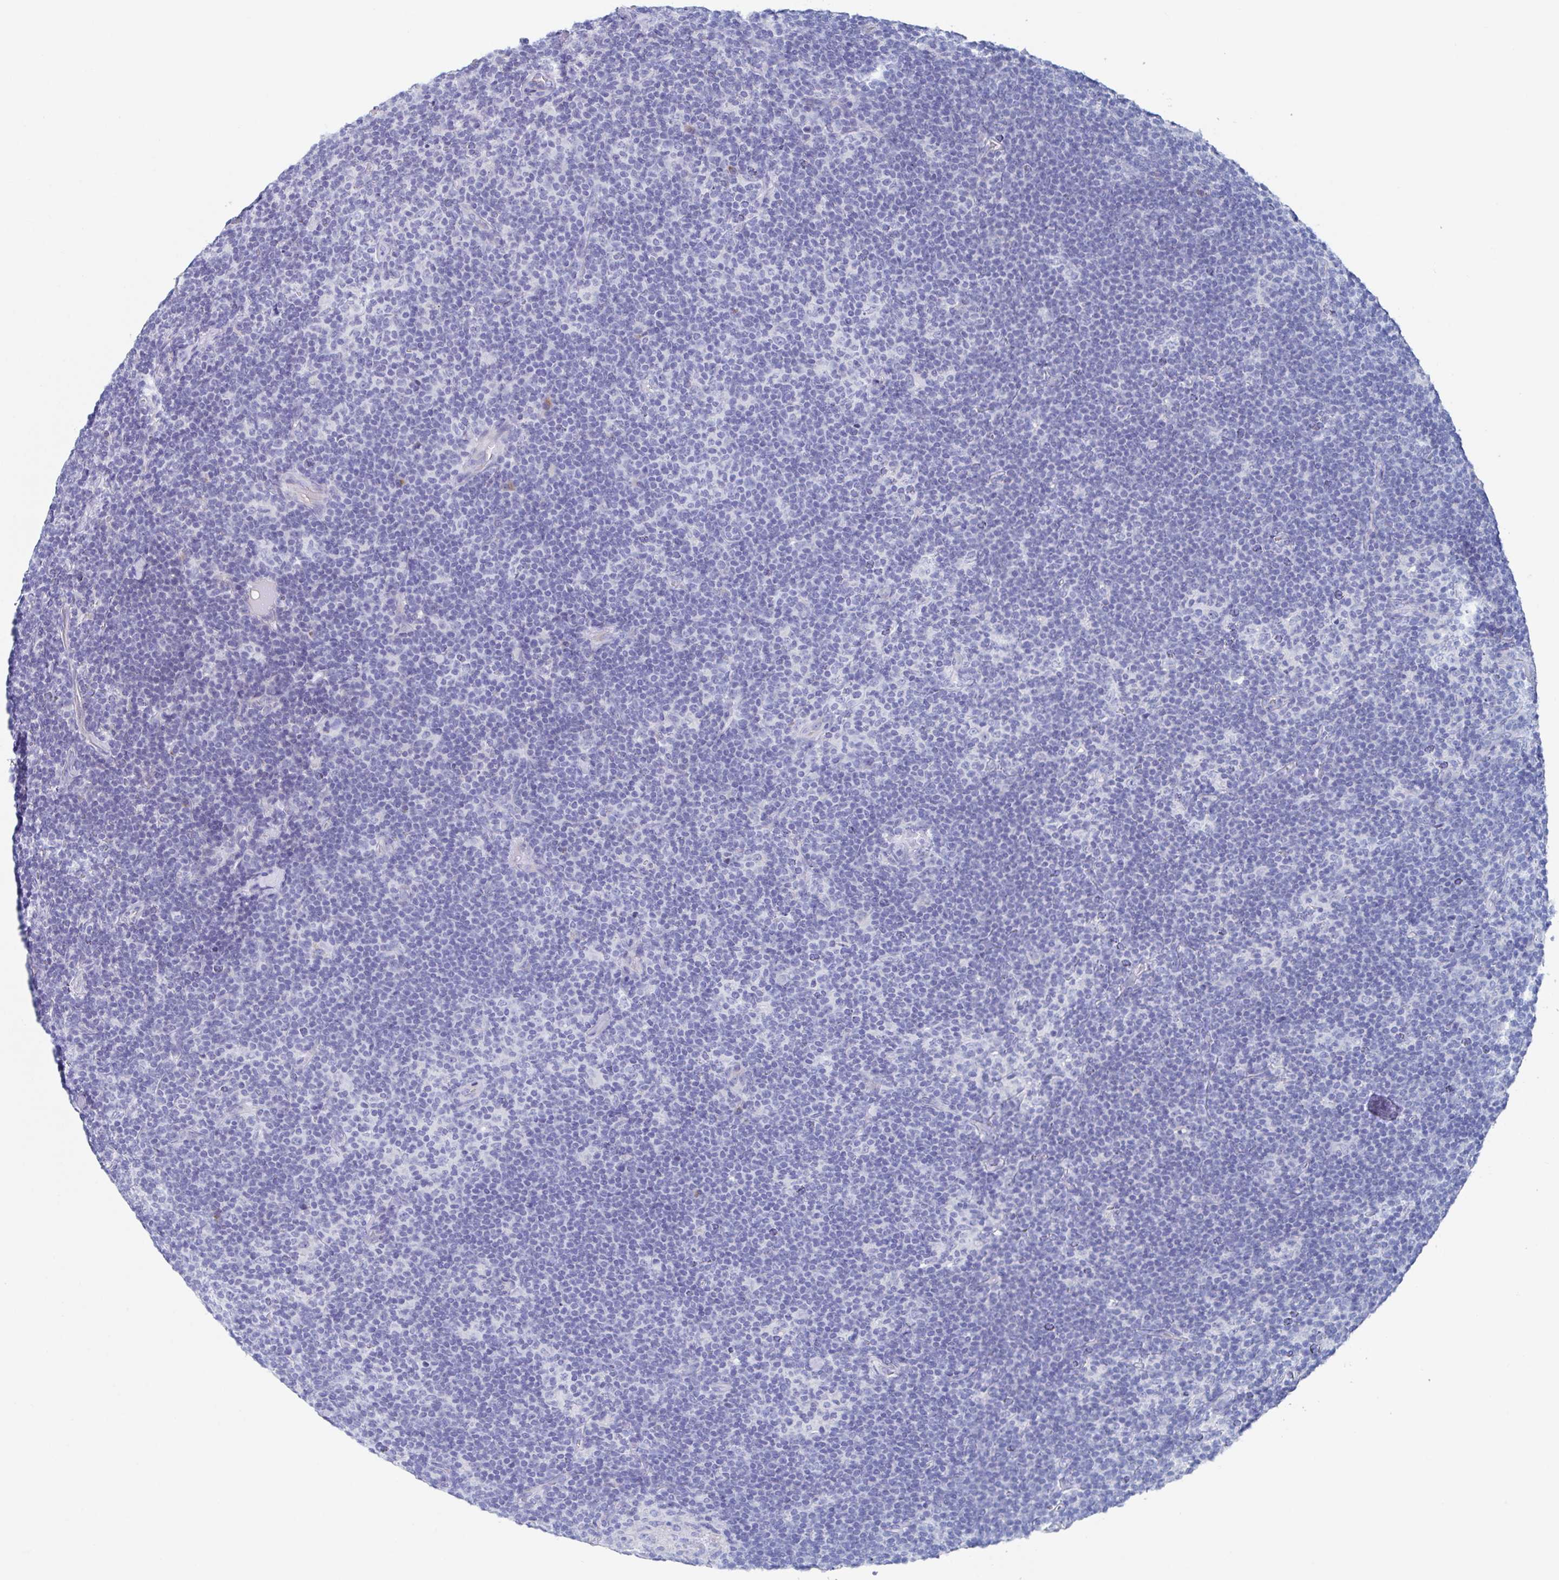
{"staining": {"intensity": "negative", "quantity": "none", "location": "none"}, "tissue": "lymphoma", "cell_type": "Tumor cells", "image_type": "cancer", "snomed": [{"axis": "morphology", "description": "Hodgkin's disease, NOS"}, {"axis": "topography", "description": "Lymph node"}], "caption": "Immunohistochemical staining of human lymphoma demonstrates no significant staining in tumor cells.", "gene": "NT5C3B", "patient": {"sex": "female", "age": 57}}